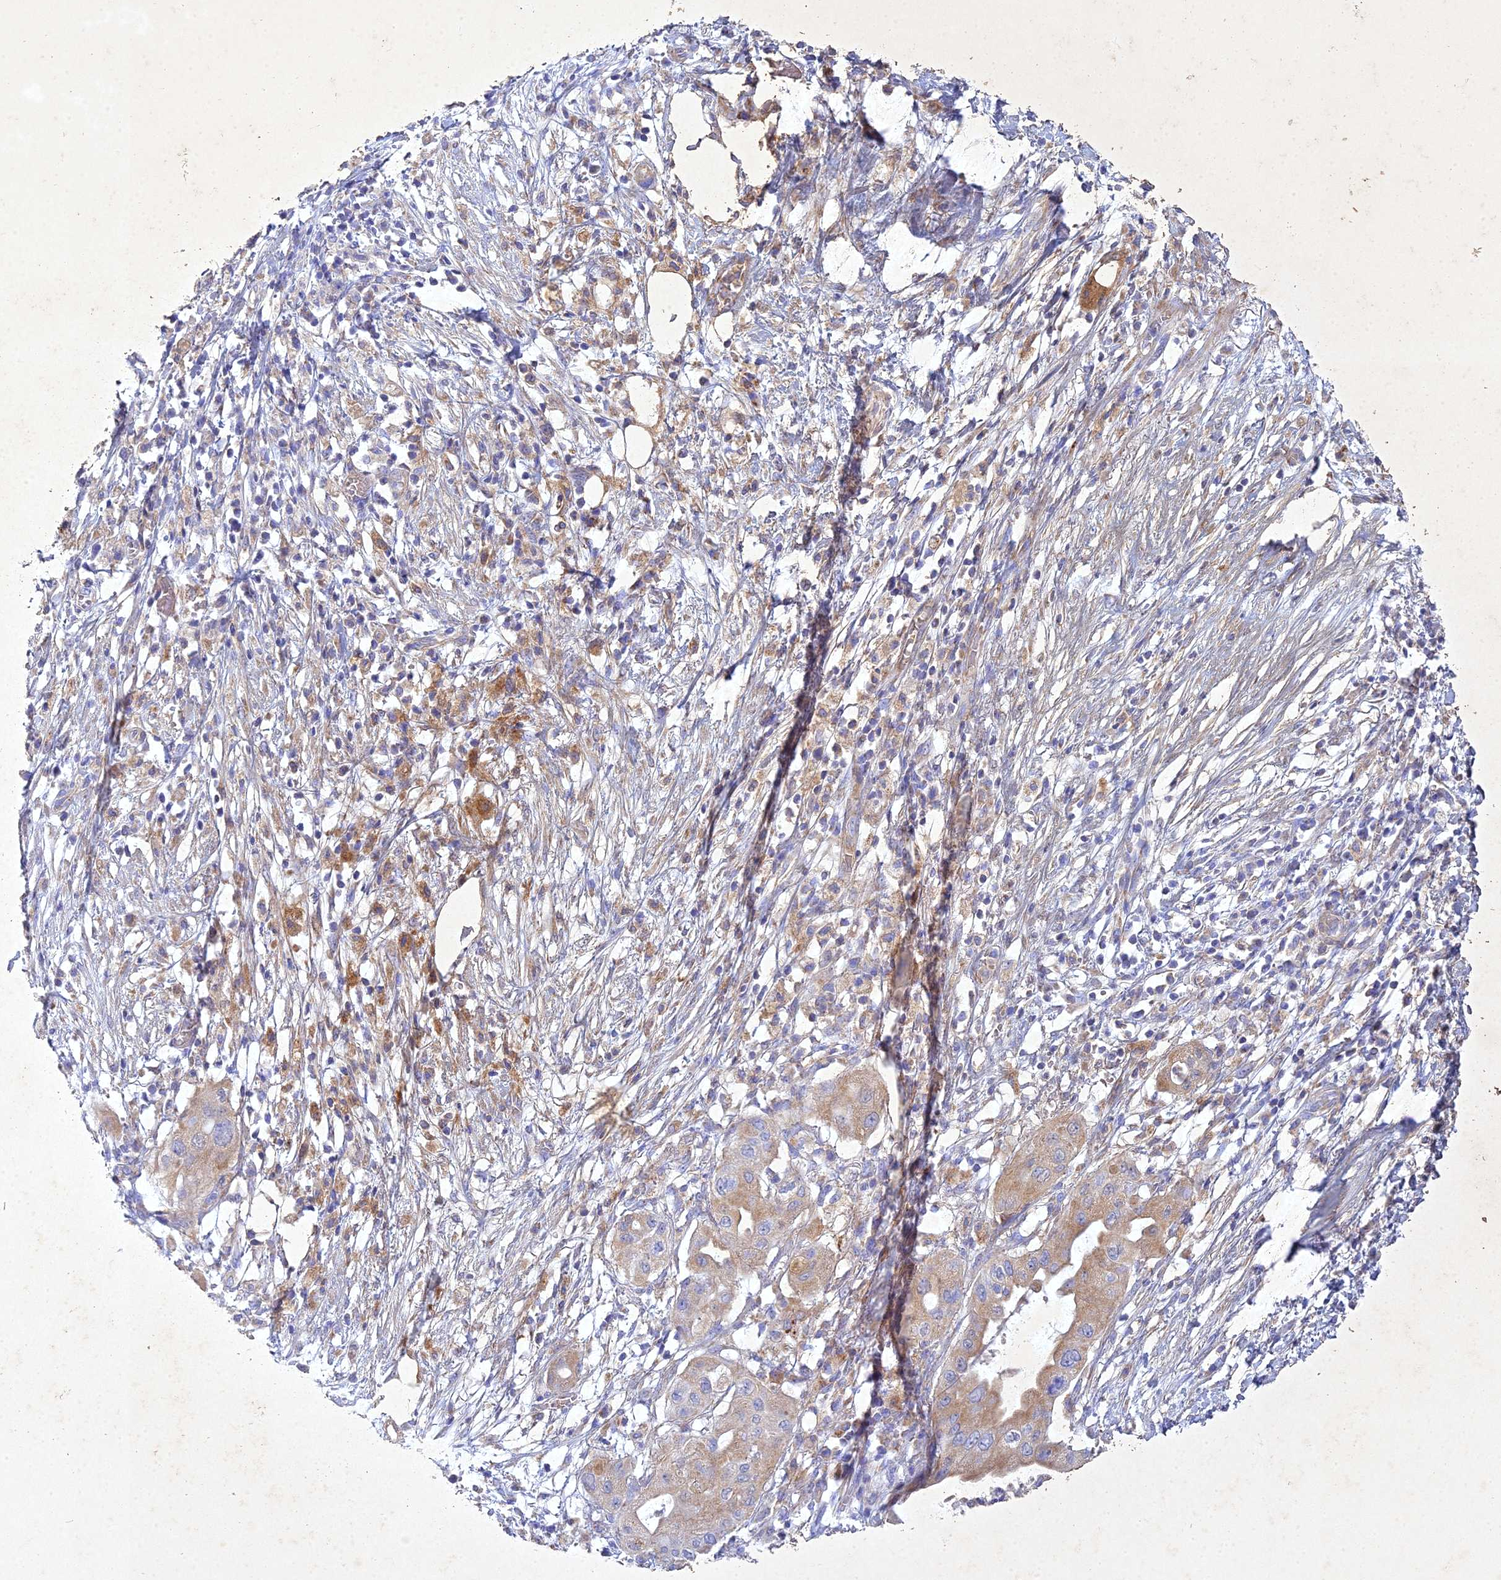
{"staining": {"intensity": "weak", "quantity": "25%-75%", "location": "cytoplasmic/membranous"}, "tissue": "pancreatic cancer", "cell_type": "Tumor cells", "image_type": "cancer", "snomed": [{"axis": "morphology", "description": "Adenocarcinoma, NOS"}, {"axis": "topography", "description": "Pancreas"}], "caption": "This is a photomicrograph of IHC staining of pancreatic cancer (adenocarcinoma), which shows weak positivity in the cytoplasmic/membranous of tumor cells.", "gene": "NDUFV1", "patient": {"sex": "male", "age": 68}}